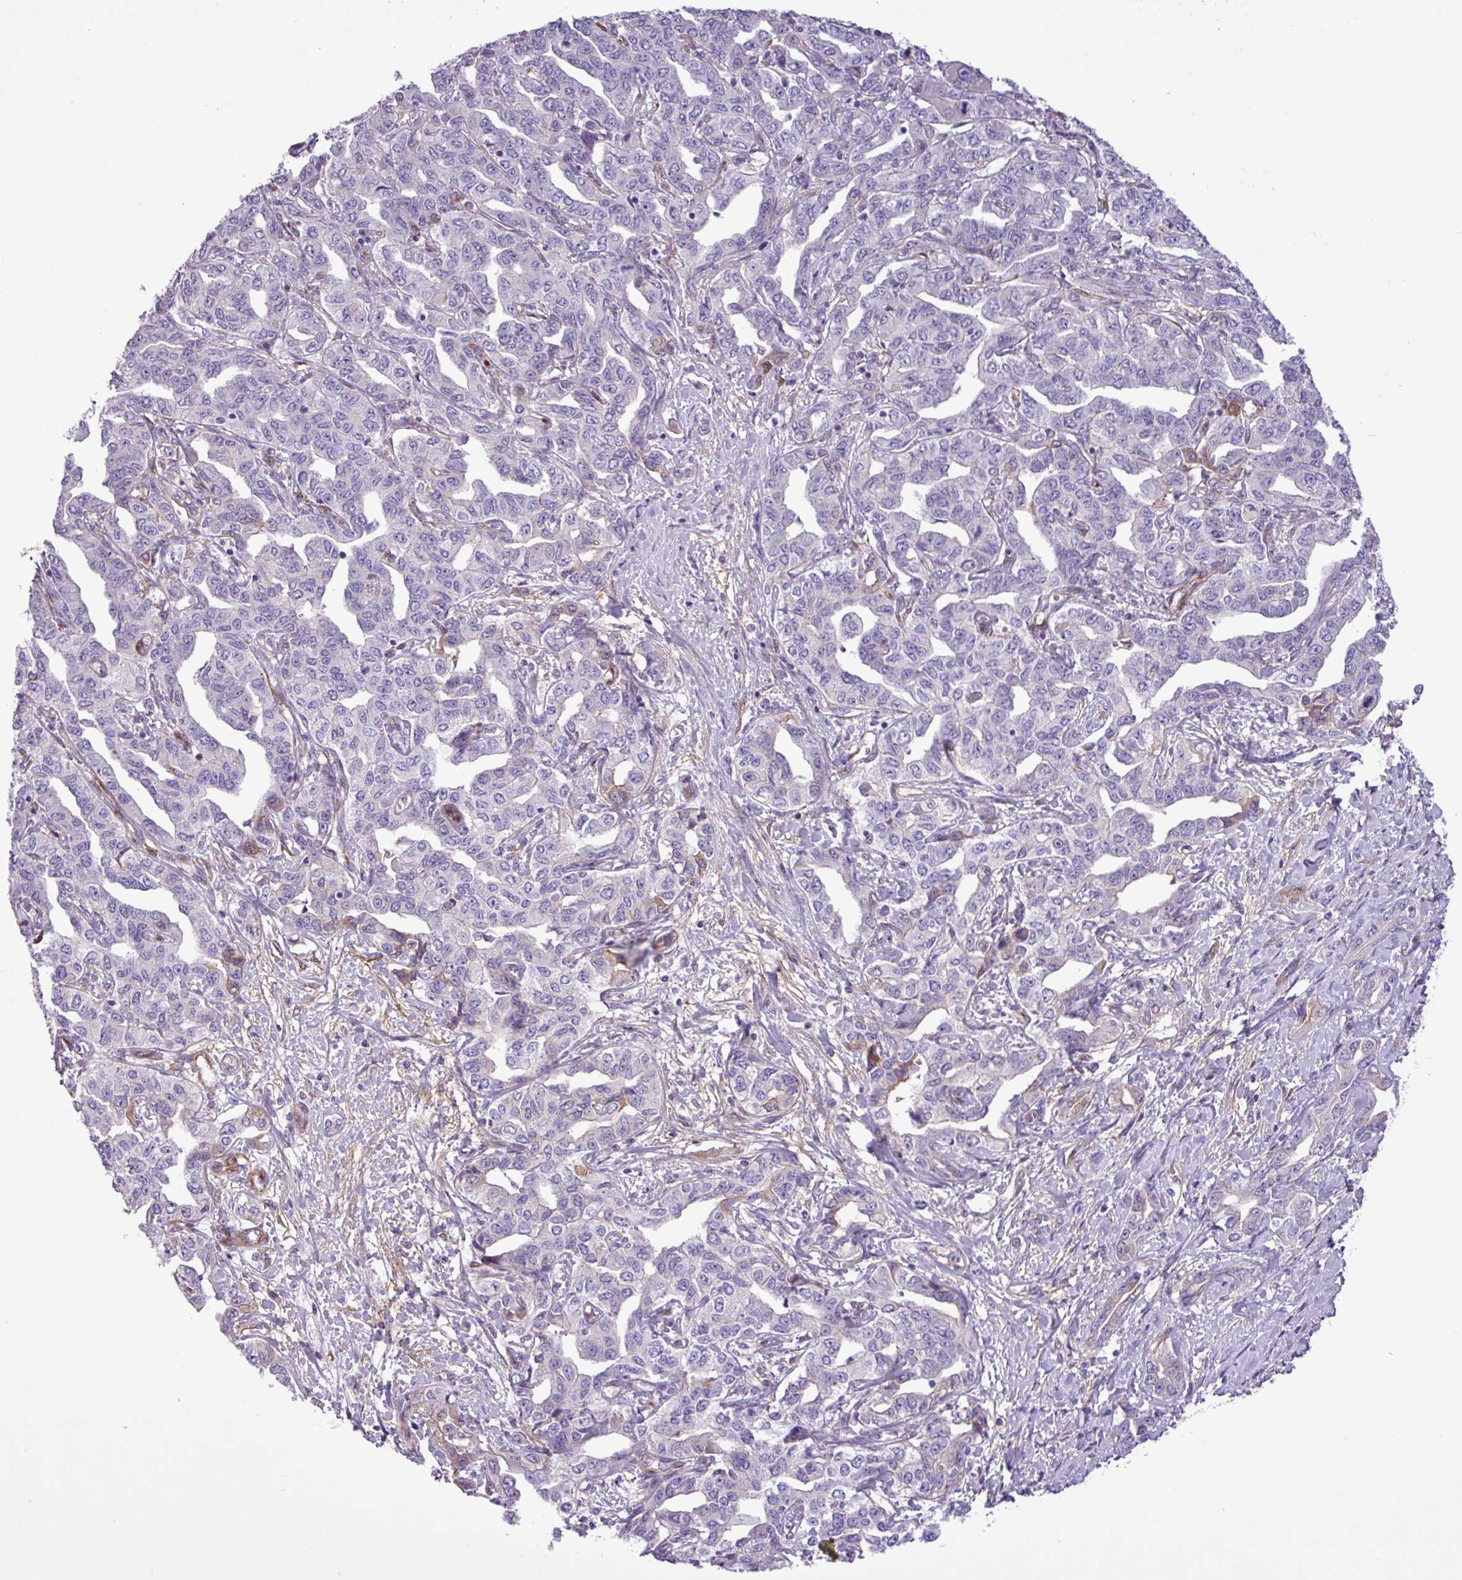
{"staining": {"intensity": "negative", "quantity": "none", "location": "none"}, "tissue": "liver cancer", "cell_type": "Tumor cells", "image_type": "cancer", "snomed": [{"axis": "morphology", "description": "Cholangiocarcinoma"}, {"axis": "topography", "description": "Liver"}], "caption": "High power microscopy histopathology image of an immunohistochemistry (IHC) micrograph of liver cancer, revealing no significant expression in tumor cells.", "gene": "CD248", "patient": {"sex": "male", "age": 59}}